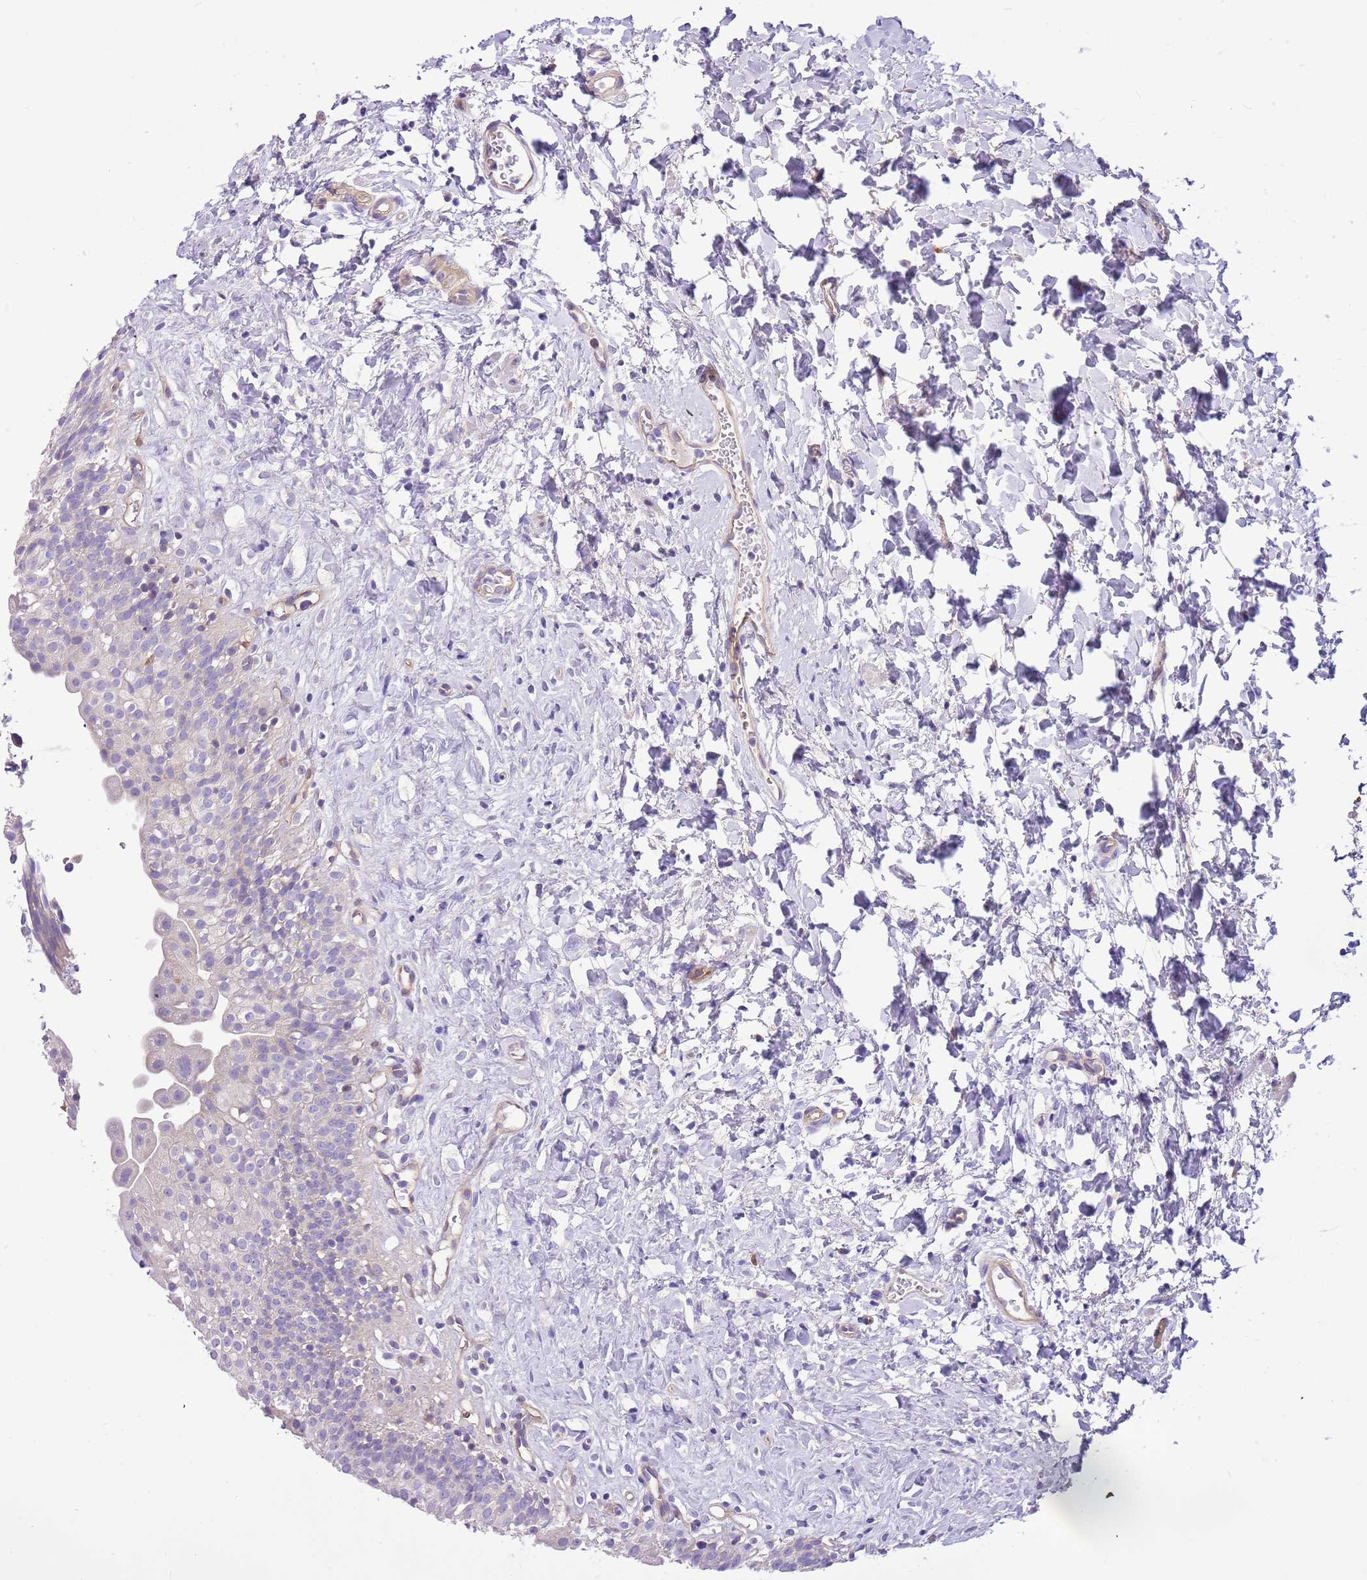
{"staining": {"intensity": "negative", "quantity": "none", "location": "none"}, "tissue": "urinary bladder", "cell_type": "Urothelial cells", "image_type": "normal", "snomed": [{"axis": "morphology", "description": "Normal tissue, NOS"}, {"axis": "topography", "description": "Urinary bladder"}], "caption": "Micrograph shows no protein expression in urothelial cells of unremarkable urinary bladder.", "gene": "SERINC3", "patient": {"sex": "male", "age": 51}}